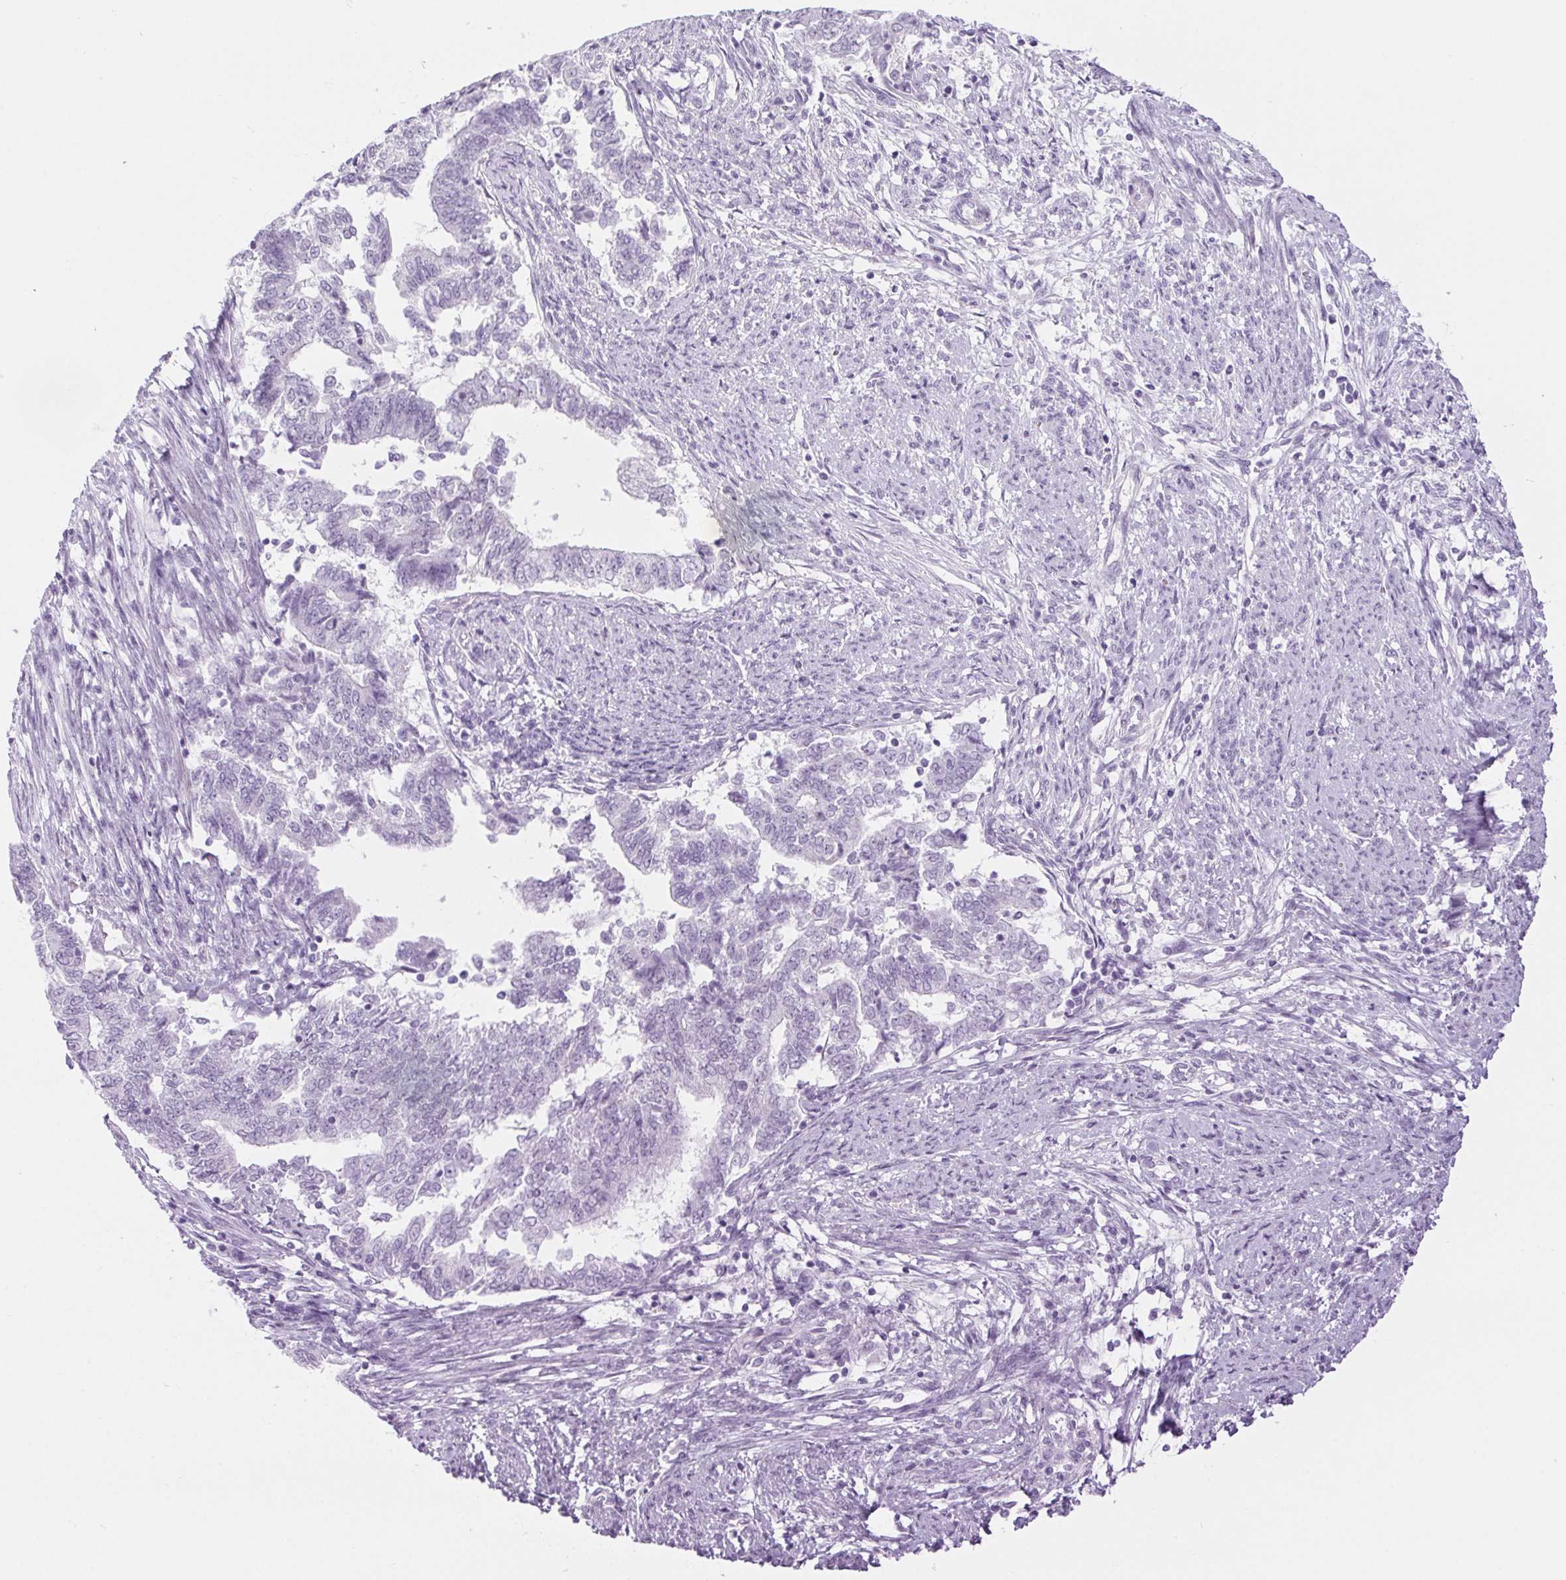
{"staining": {"intensity": "negative", "quantity": "none", "location": "none"}, "tissue": "endometrial cancer", "cell_type": "Tumor cells", "image_type": "cancer", "snomed": [{"axis": "morphology", "description": "Adenocarcinoma, NOS"}, {"axis": "topography", "description": "Endometrium"}], "caption": "Immunohistochemistry of endometrial cancer (adenocarcinoma) reveals no positivity in tumor cells.", "gene": "BCAS1", "patient": {"sex": "female", "age": 65}}